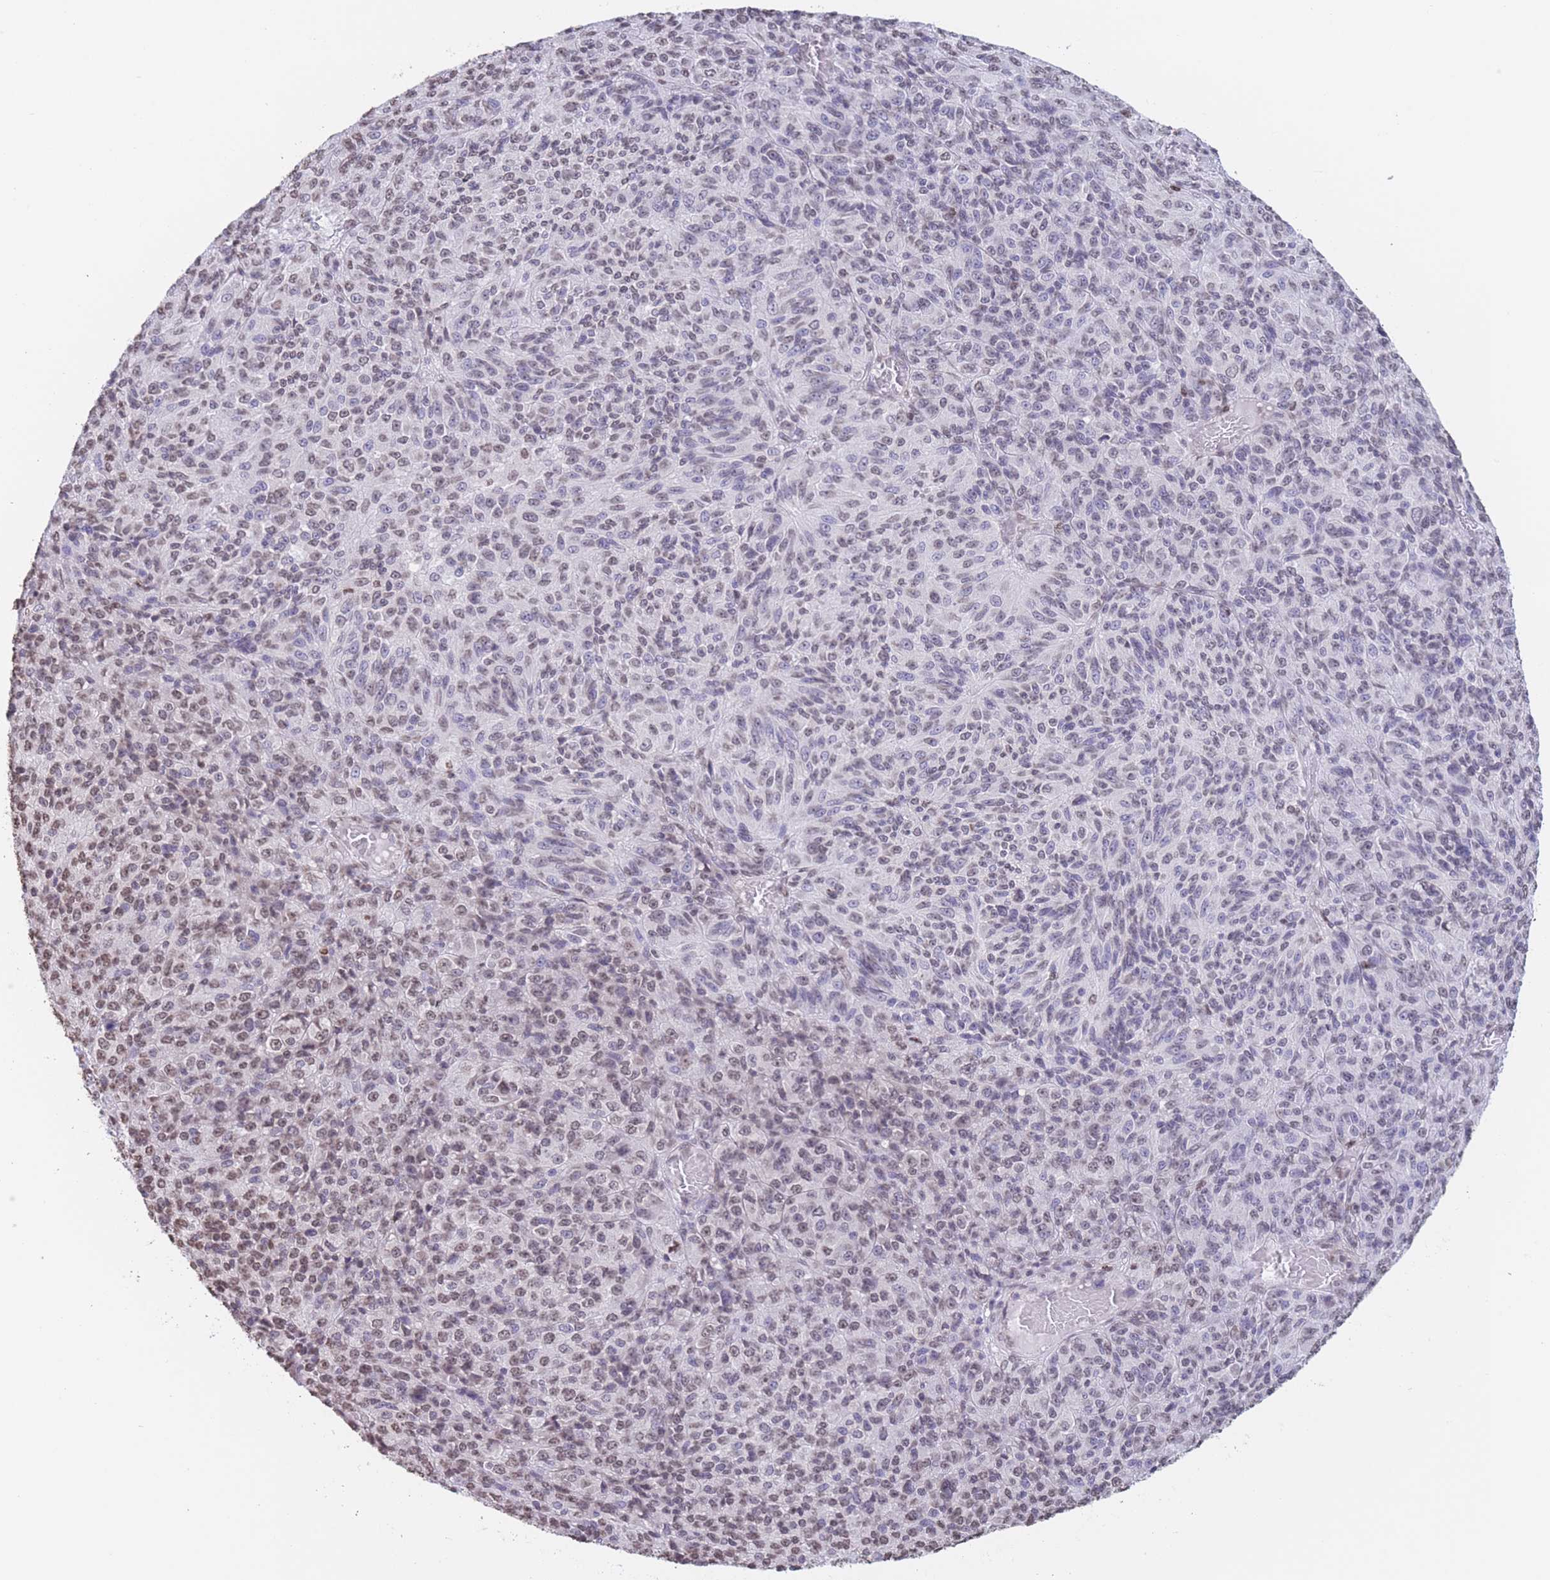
{"staining": {"intensity": "weak", "quantity": "25%-75%", "location": "nuclear"}, "tissue": "melanoma", "cell_type": "Tumor cells", "image_type": "cancer", "snomed": [{"axis": "morphology", "description": "Malignant melanoma, Metastatic site"}, {"axis": "topography", "description": "Brain"}], "caption": "The photomicrograph reveals staining of melanoma, revealing weak nuclear protein positivity (brown color) within tumor cells.", "gene": "H2BC11", "patient": {"sex": "female", "age": 56}}